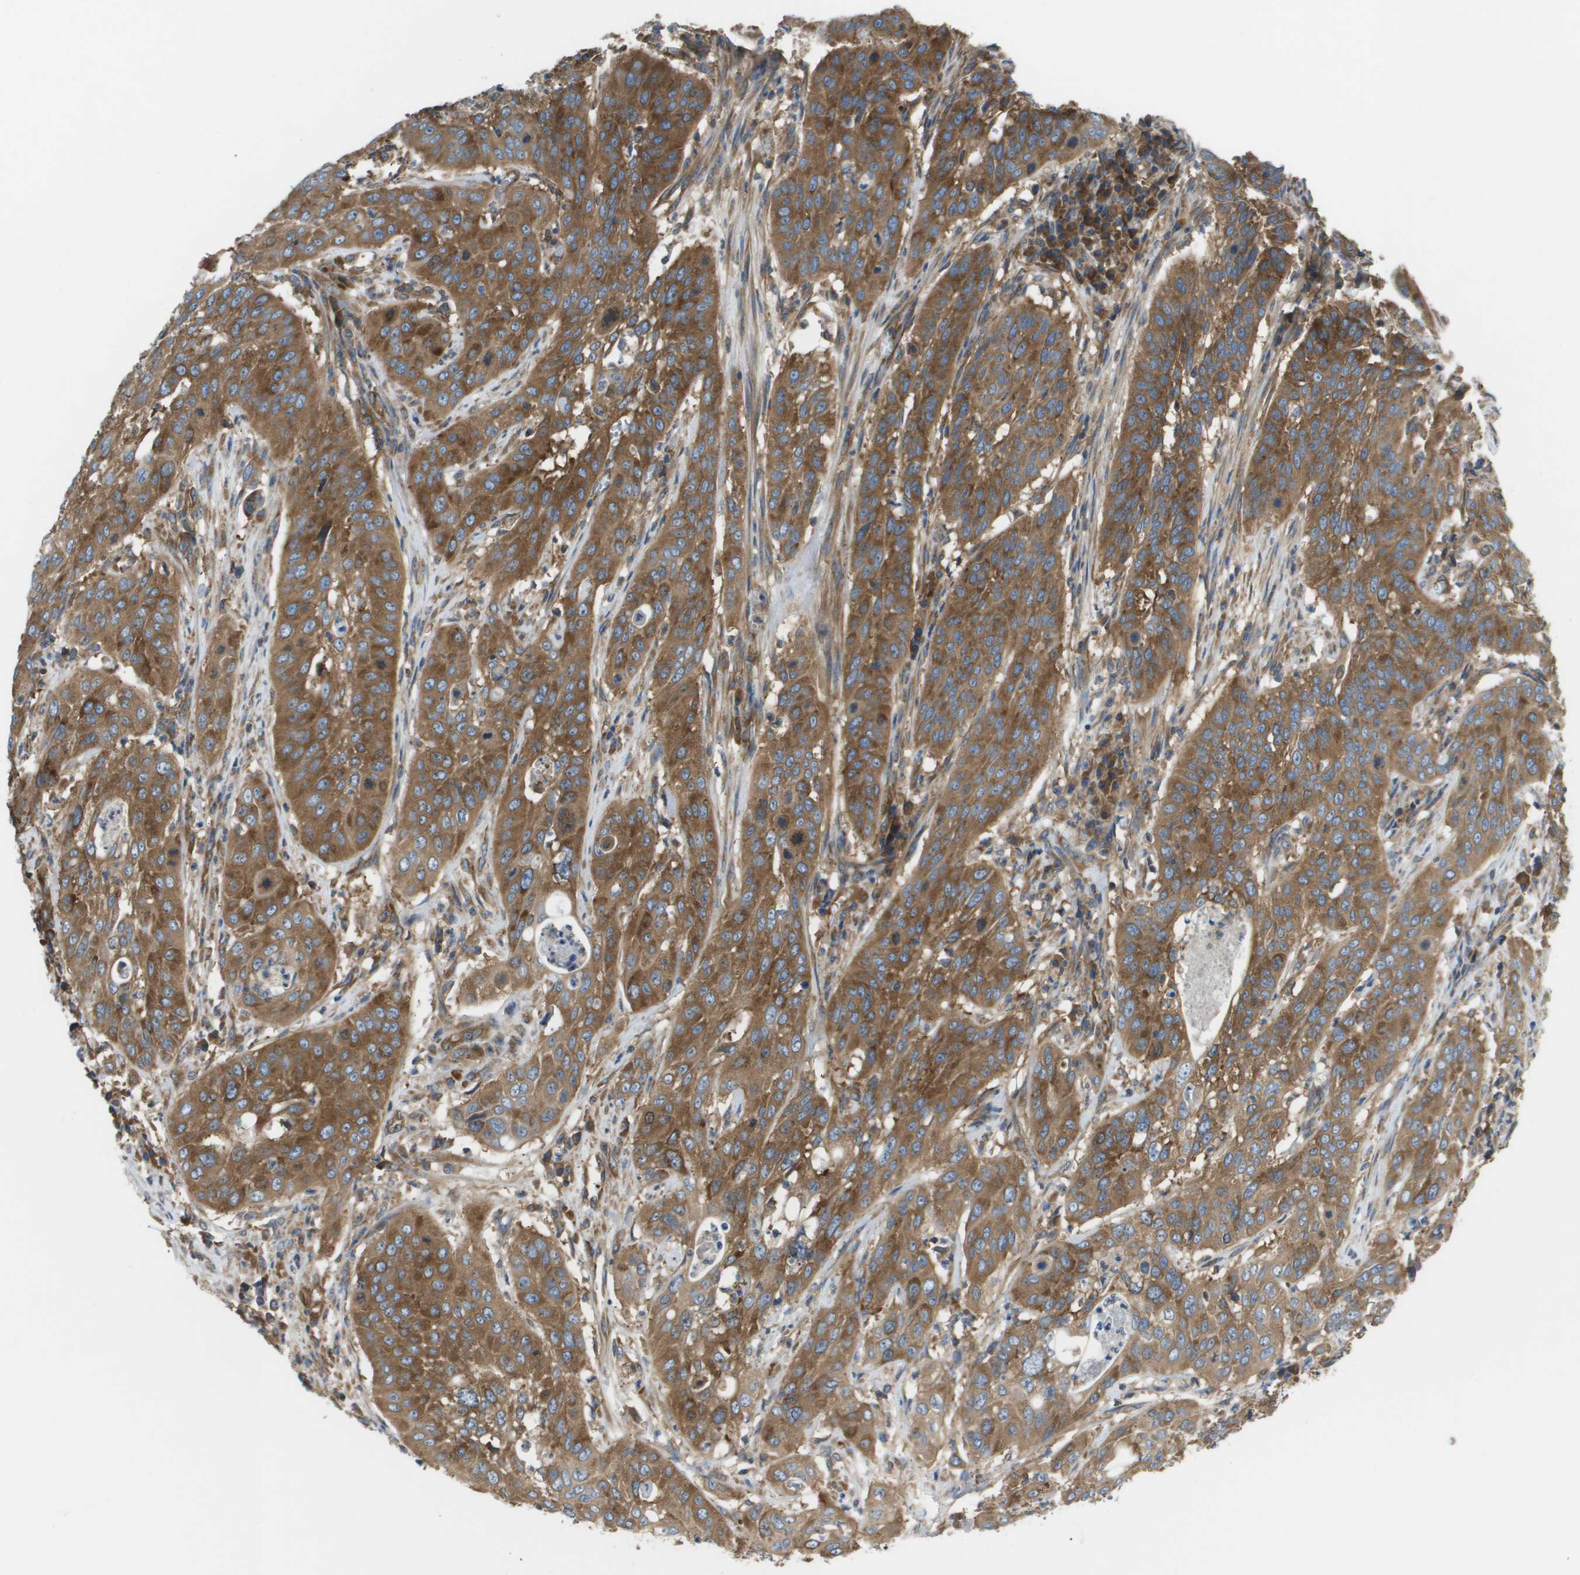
{"staining": {"intensity": "strong", "quantity": ">75%", "location": "cytoplasmic/membranous"}, "tissue": "cervical cancer", "cell_type": "Tumor cells", "image_type": "cancer", "snomed": [{"axis": "morphology", "description": "Normal tissue, NOS"}, {"axis": "morphology", "description": "Squamous cell carcinoma, NOS"}, {"axis": "topography", "description": "Cervix"}], "caption": "This is an image of immunohistochemistry staining of cervical squamous cell carcinoma, which shows strong staining in the cytoplasmic/membranous of tumor cells.", "gene": "EIF4G2", "patient": {"sex": "female", "age": 39}}